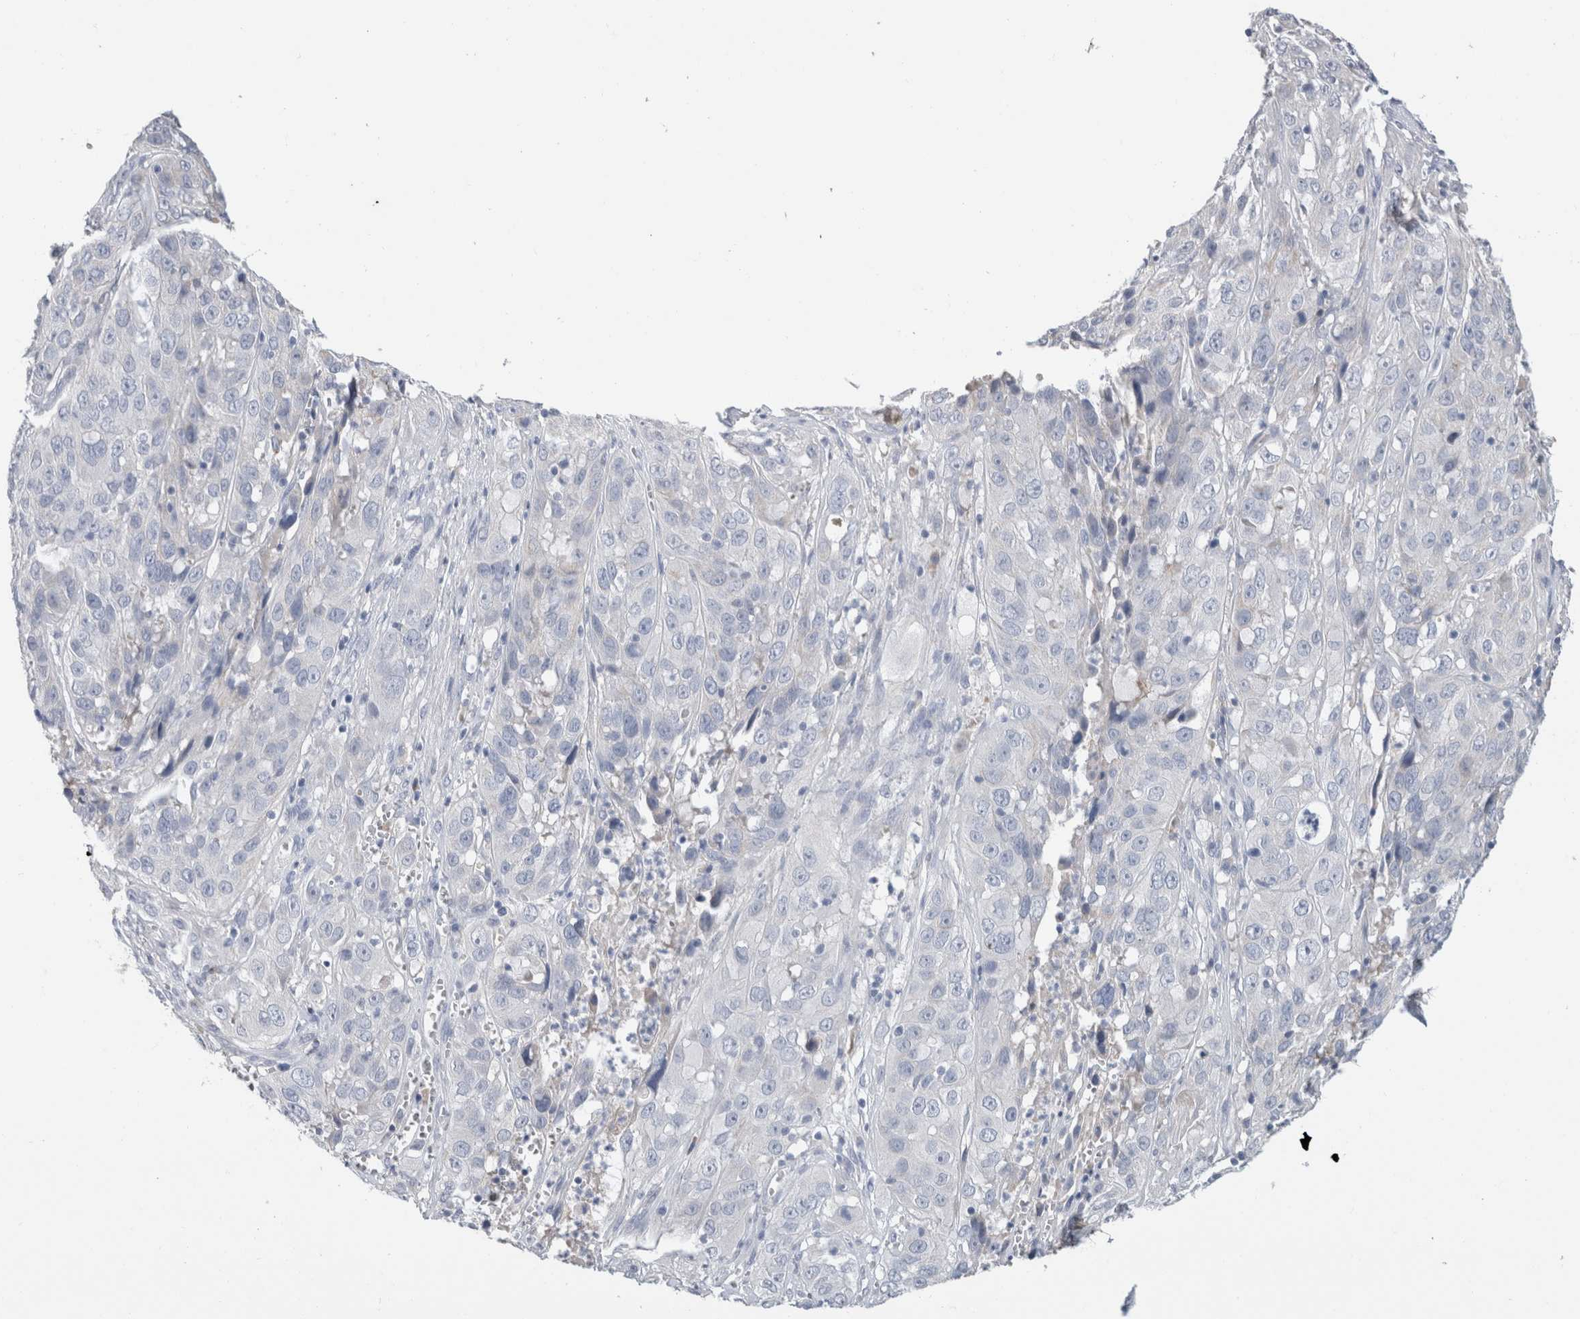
{"staining": {"intensity": "negative", "quantity": "none", "location": "none"}, "tissue": "cervical cancer", "cell_type": "Tumor cells", "image_type": "cancer", "snomed": [{"axis": "morphology", "description": "Squamous cell carcinoma, NOS"}, {"axis": "topography", "description": "Cervix"}], "caption": "Immunohistochemistry (IHC) of human cervical cancer shows no staining in tumor cells.", "gene": "SCGB1A1", "patient": {"sex": "female", "age": 32}}